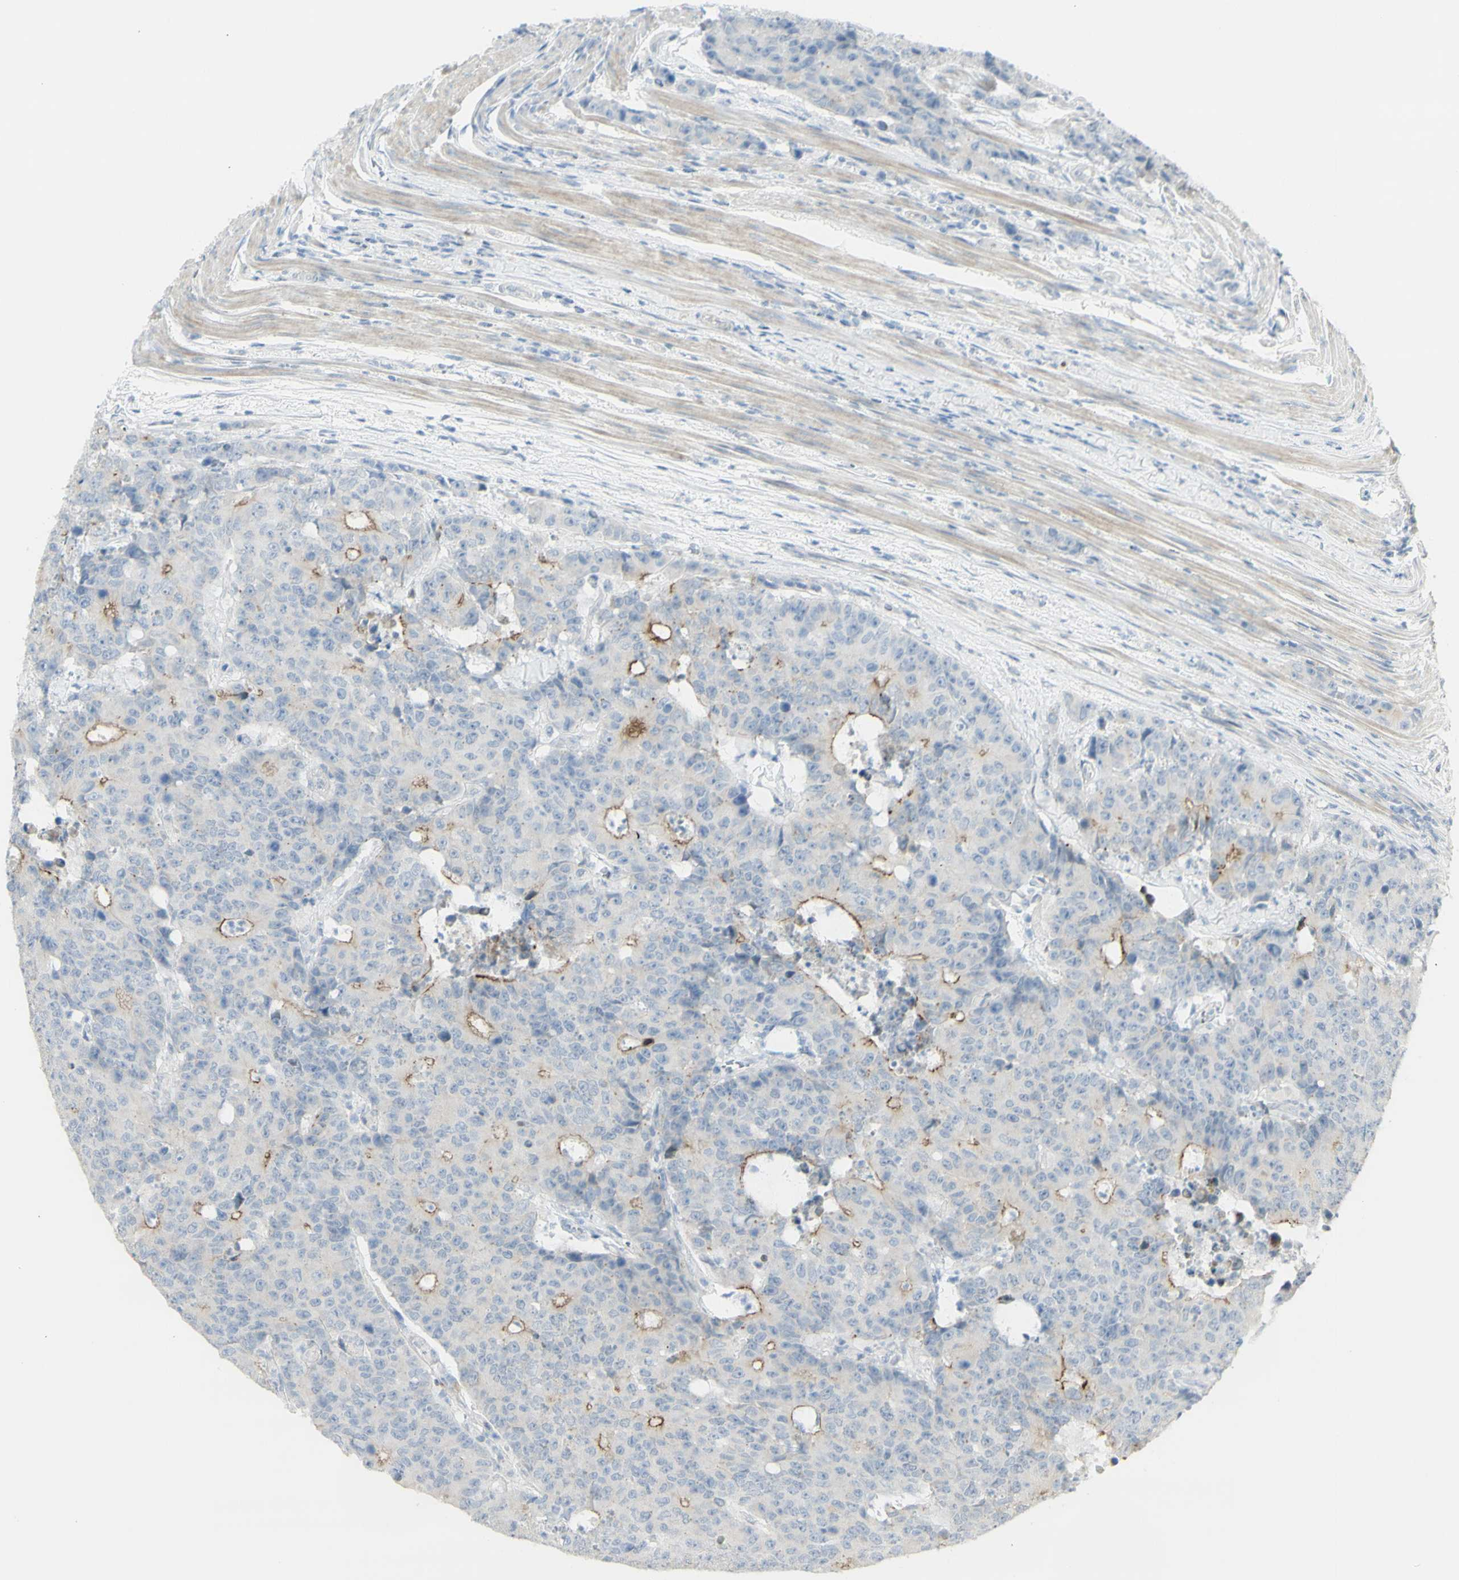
{"staining": {"intensity": "moderate", "quantity": "25%-75%", "location": "cytoplasmic/membranous"}, "tissue": "colorectal cancer", "cell_type": "Tumor cells", "image_type": "cancer", "snomed": [{"axis": "morphology", "description": "Adenocarcinoma, NOS"}, {"axis": "topography", "description": "Colon"}], "caption": "About 25%-75% of tumor cells in colorectal cancer reveal moderate cytoplasmic/membranous protein positivity as visualized by brown immunohistochemical staining.", "gene": "NDST4", "patient": {"sex": "female", "age": 86}}